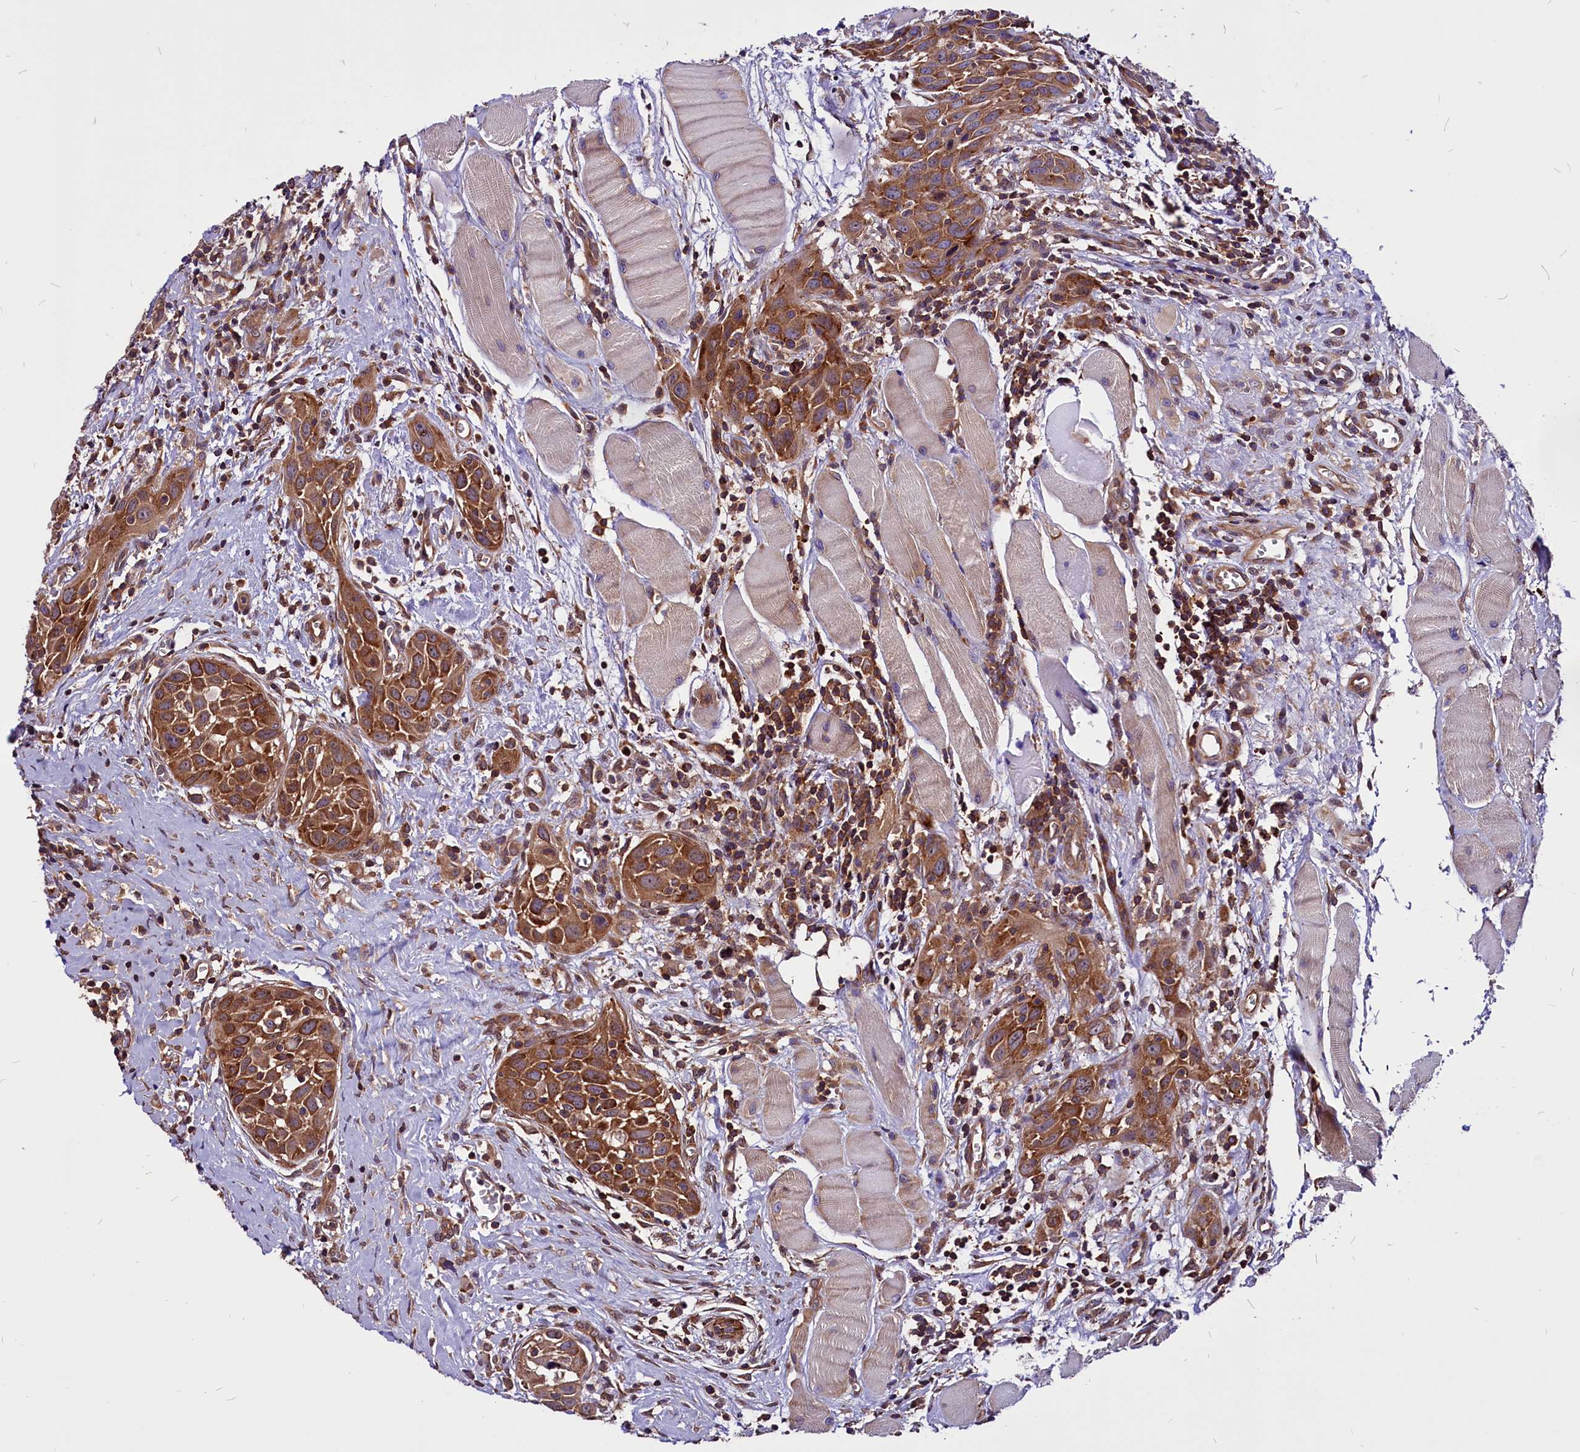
{"staining": {"intensity": "strong", "quantity": ">75%", "location": "cytoplasmic/membranous"}, "tissue": "head and neck cancer", "cell_type": "Tumor cells", "image_type": "cancer", "snomed": [{"axis": "morphology", "description": "Squamous cell carcinoma, NOS"}, {"axis": "topography", "description": "Oral tissue"}, {"axis": "topography", "description": "Head-Neck"}], "caption": "Immunohistochemistry of human head and neck squamous cell carcinoma displays high levels of strong cytoplasmic/membranous staining in about >75% of tumor cells. Using DAB (3,3'-diaminobenzidine) (brown) and hematoxylin (blue) stains, captured at high magnification using brightfield microscopy.", "gene": "EIF3G", "patient": {"sex": "female", "age": 50}}